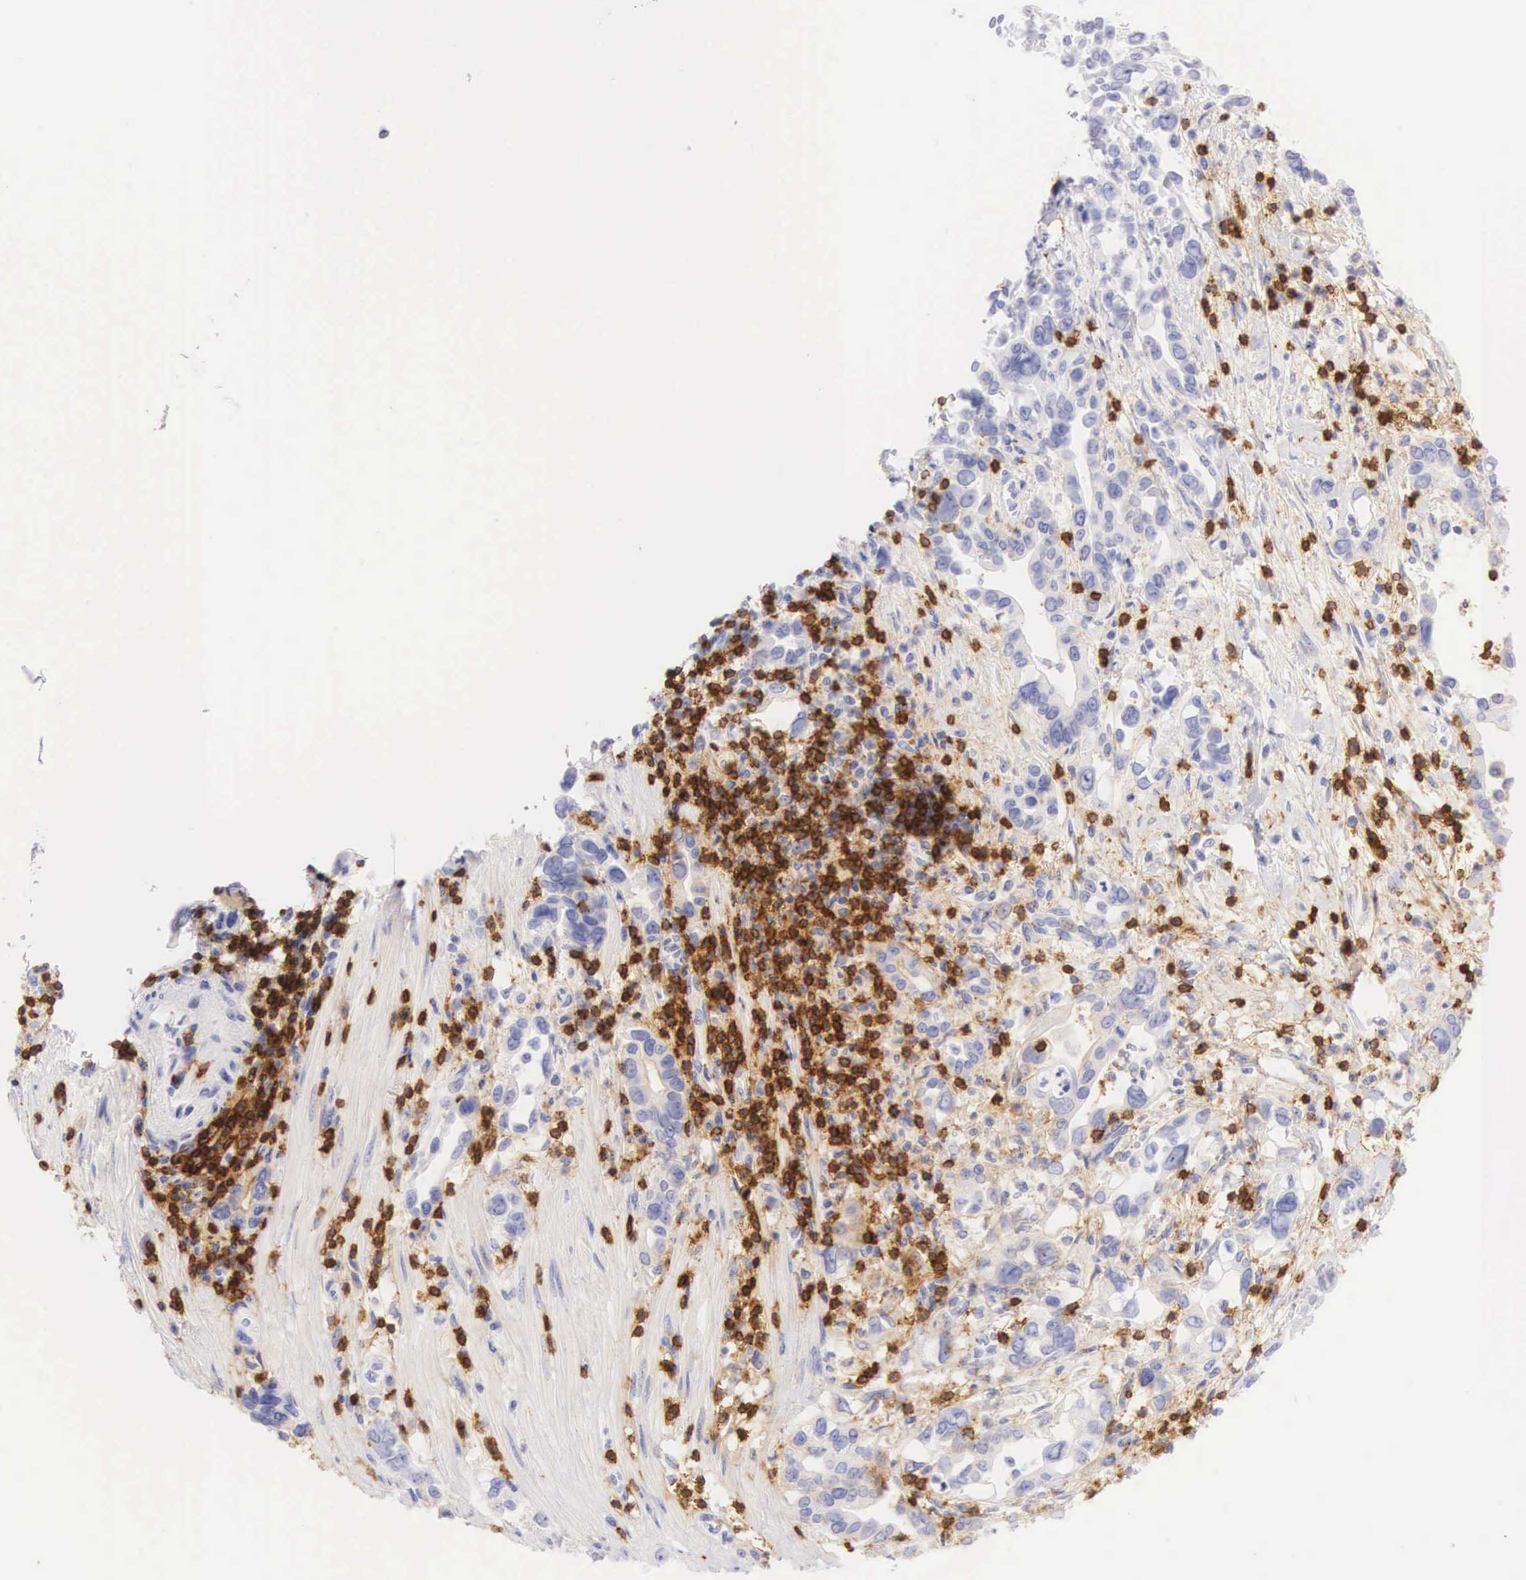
{"staining": {"intensity": "negative", "quantity": "none", "location": "none"}, "tissue": "pancreatic cancer", "cell_type": "Tumor cells", "image_type": "cancer", "snomed": [{"axis": "morphology", "description": "Adenocarcinoma, NOS"}, {"axis": "topography", "description": "Pancreas"}], "caption": "A high-resolution photomicrograph shows IHC staining of pancreatic adenocarcinoma, which reveals no significant positivity in tumor cells. The staining is performed using DAB brown chromogen with nuclei counter-stained in using hematoxylin.", "gene": "CD3E", "patient": {"sex": "female", "age": 57}}